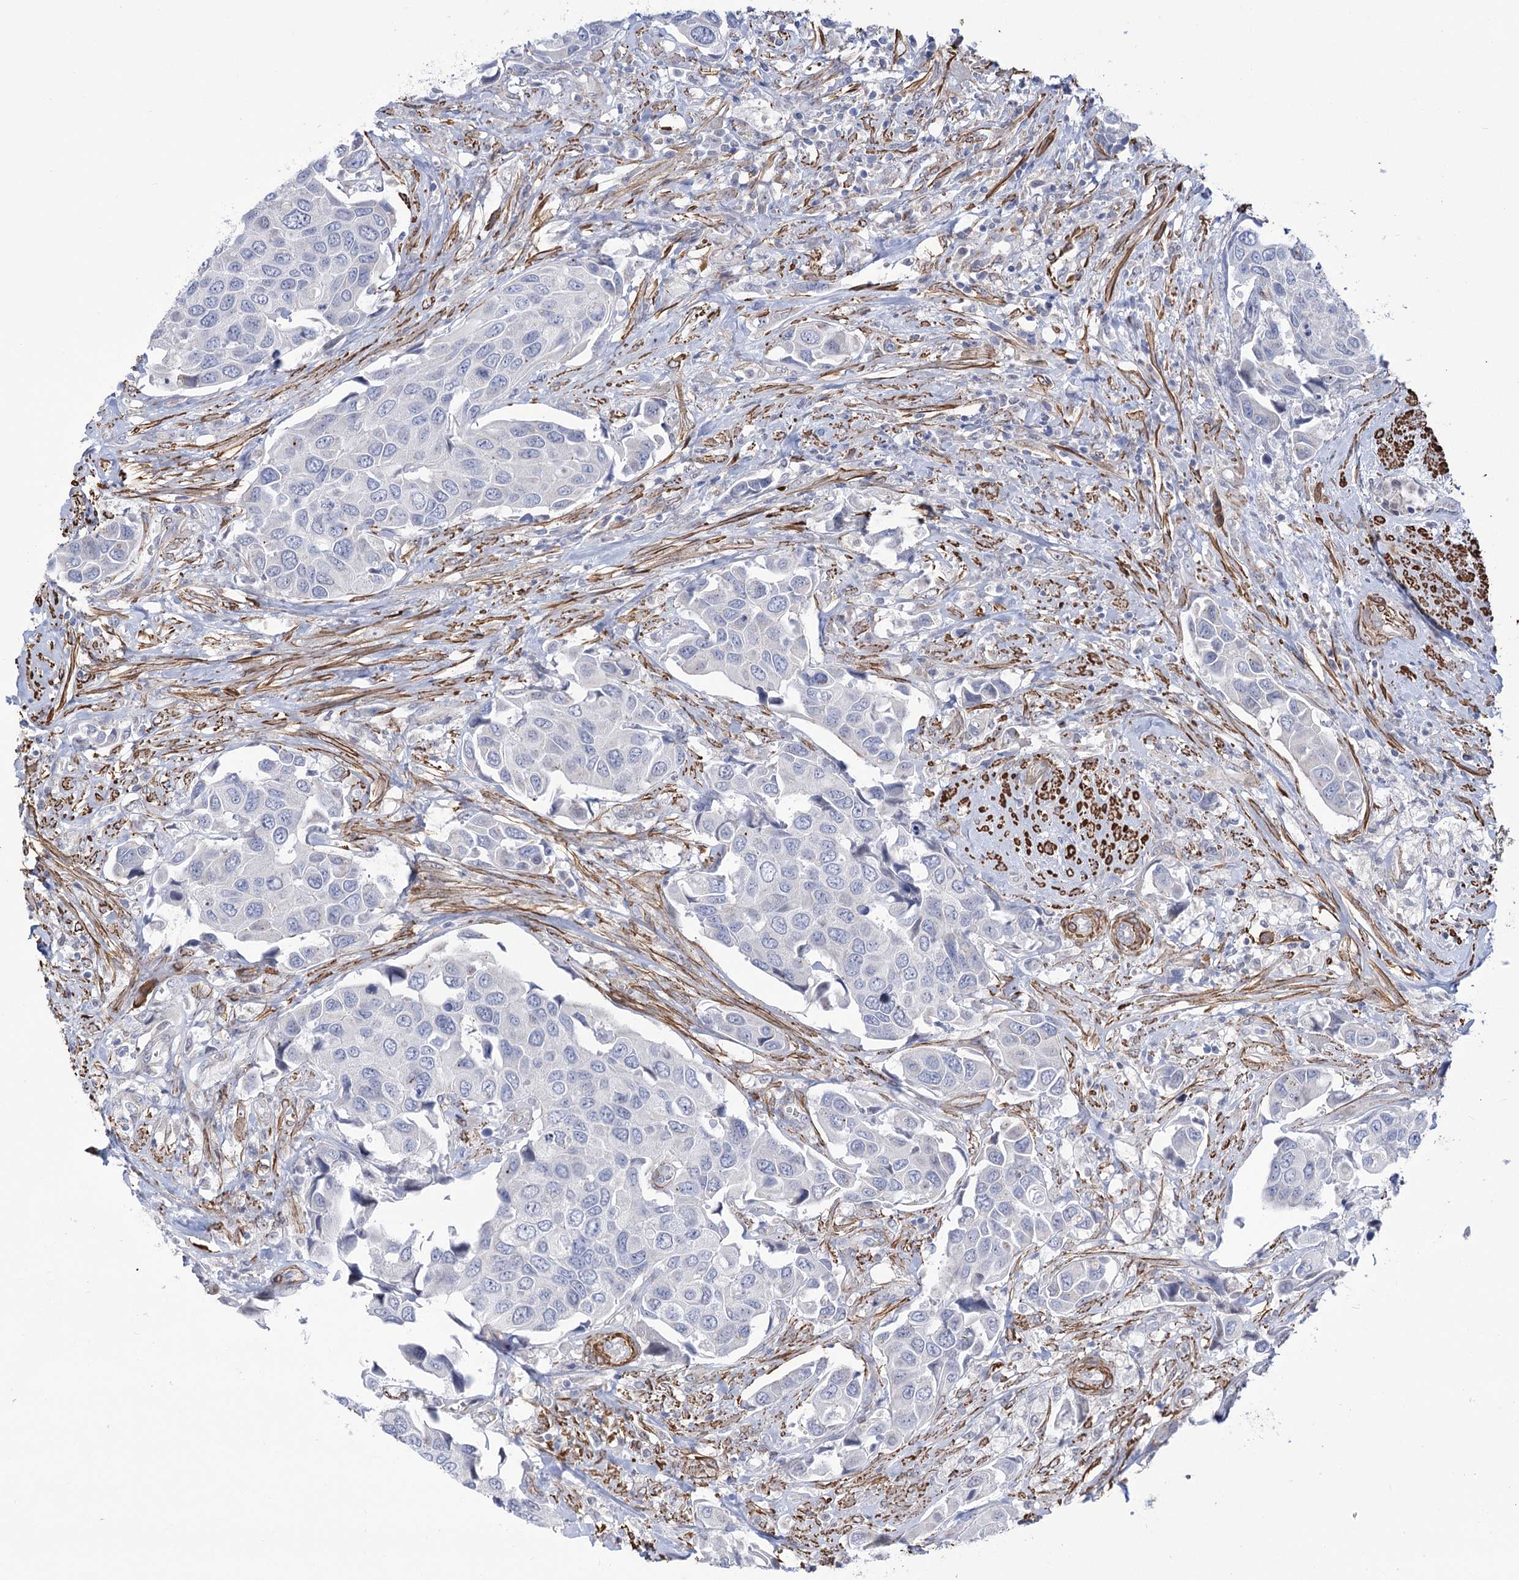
{"staining": {"intensity": "negative", "quantity": "none", "location": "none"}, "tissue": "urothelial cancer", "cell_type": "Tumor cells", "image_type": "cancer", "snomed": [{"axis": "morphology", "description": "Urothelial carcinoma, High grade"}, {"axis": "topography", "description": "Urinary bladder"}], "caption": "The histopathology image demonstrates no staining of tumor cells in urothelial carcinoma (high-grade).", "gene": "WASHC3", "patient": {"sex": "male", "age": 74}}